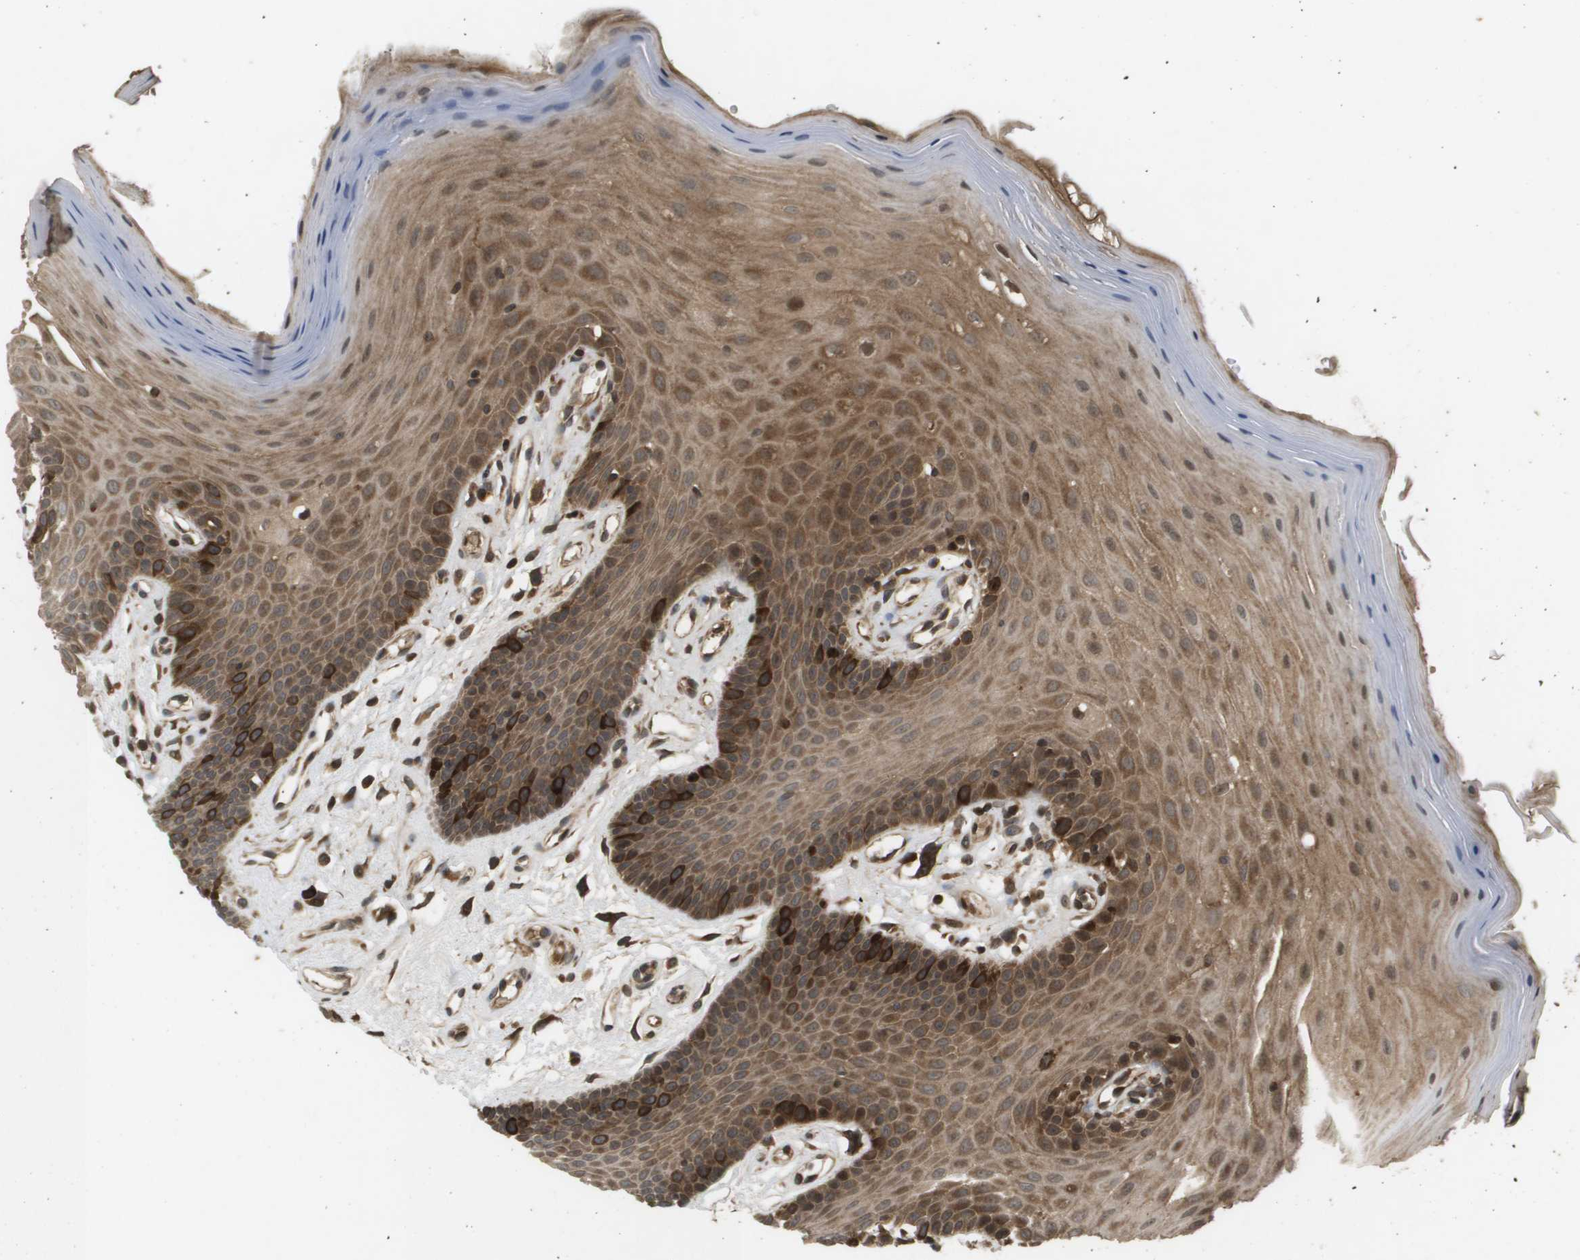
{"staining": {"intensity": "strong", "quantity": "25%-75%", "location": "cytoplasmic/membranous"}, "tissue": "oral mucosa", "cell_type": "Squamous epithelial cells", "image_type": "normal", "snomed": [{"axis": "morphology", "description": "Normal tissue, NOS"}, {"axis": "morphology", "description": "Squamous cell carcinoma, NOS"}, {"axis": "topography", "description": "Skeletal muscle"}, {"axis": "topography", "description": "Adipose tissue"}, {"axis": "topography", "description": "Vascular tissue"}, {"axis": "topography", "description": "Oral tissue"}, {"axis": "topography", "description": "Peripheral nerve tissue"}, {"axis": "topography", "description": "Head-Neck"}], "caption": "Human oral mucosa stained with a brown dye reveals strong cytoplasmic/membranous positive positivity in approximately 25%-75% of squamous epithelial cells.", "gene": "KIF11", "patient": {"sex": "male", "age": 71}}